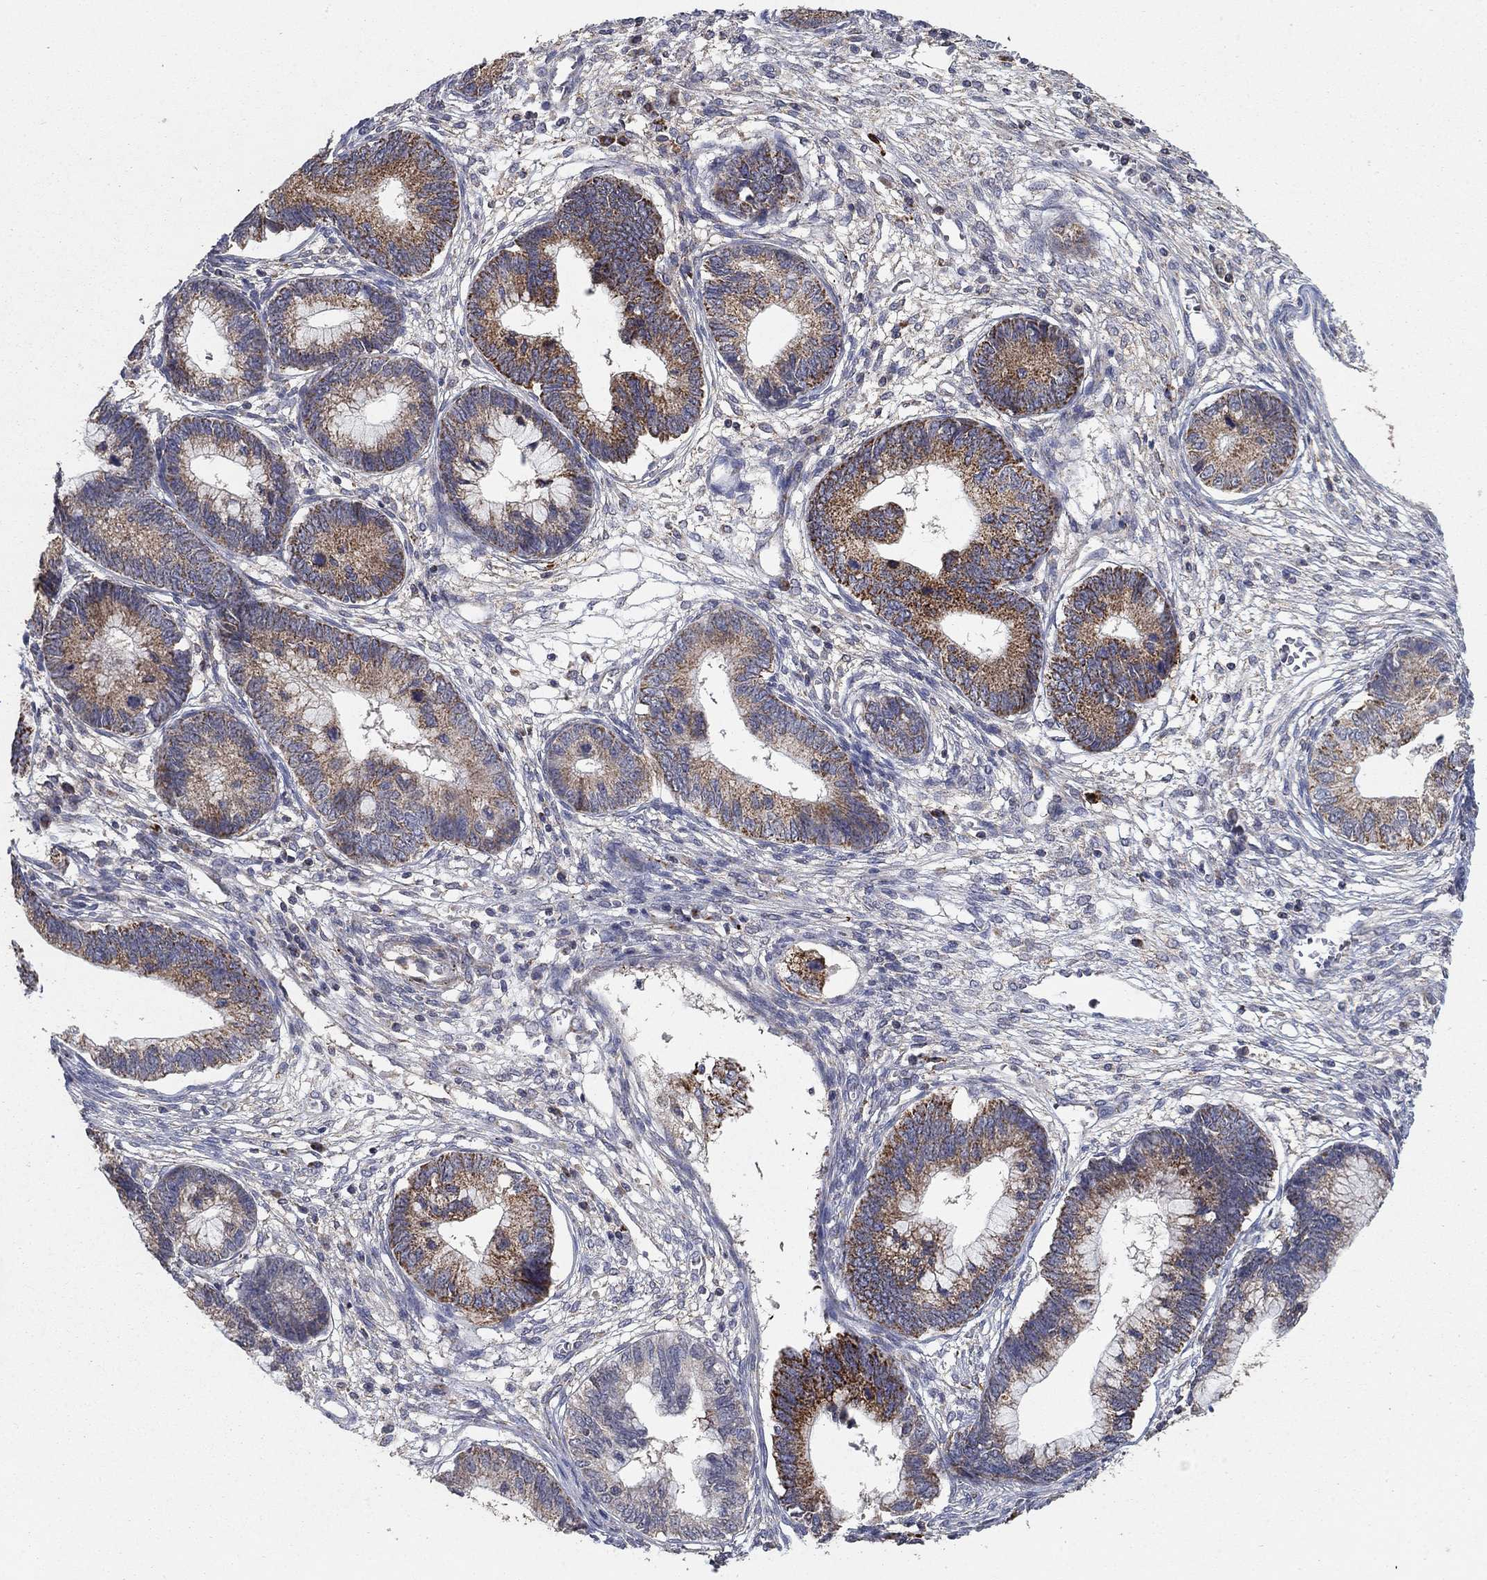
{"staining": {"intensity": "strong", "quantity": "<25%", "location": "cytoplasmic/membranous"}, "tissue": "cervical cancer", "cell_type": "Tumor cells", "image_type": "cancer", "snomed": [{"axis": "morphology", "description": "Adenocarcinoma, NOS"}, {"axis": "topography", "description": "Cervix"}], "caption": "An immunohistochemistry histopathology image of tumor tissue is shown. Protein staining in brown highlights strong cytoplasmic/membranous positivity in adenocarcinoma (cervical) within tumor cells.", "gene": "GPSM1", "patient": {"sex": "female", "age": 44}}